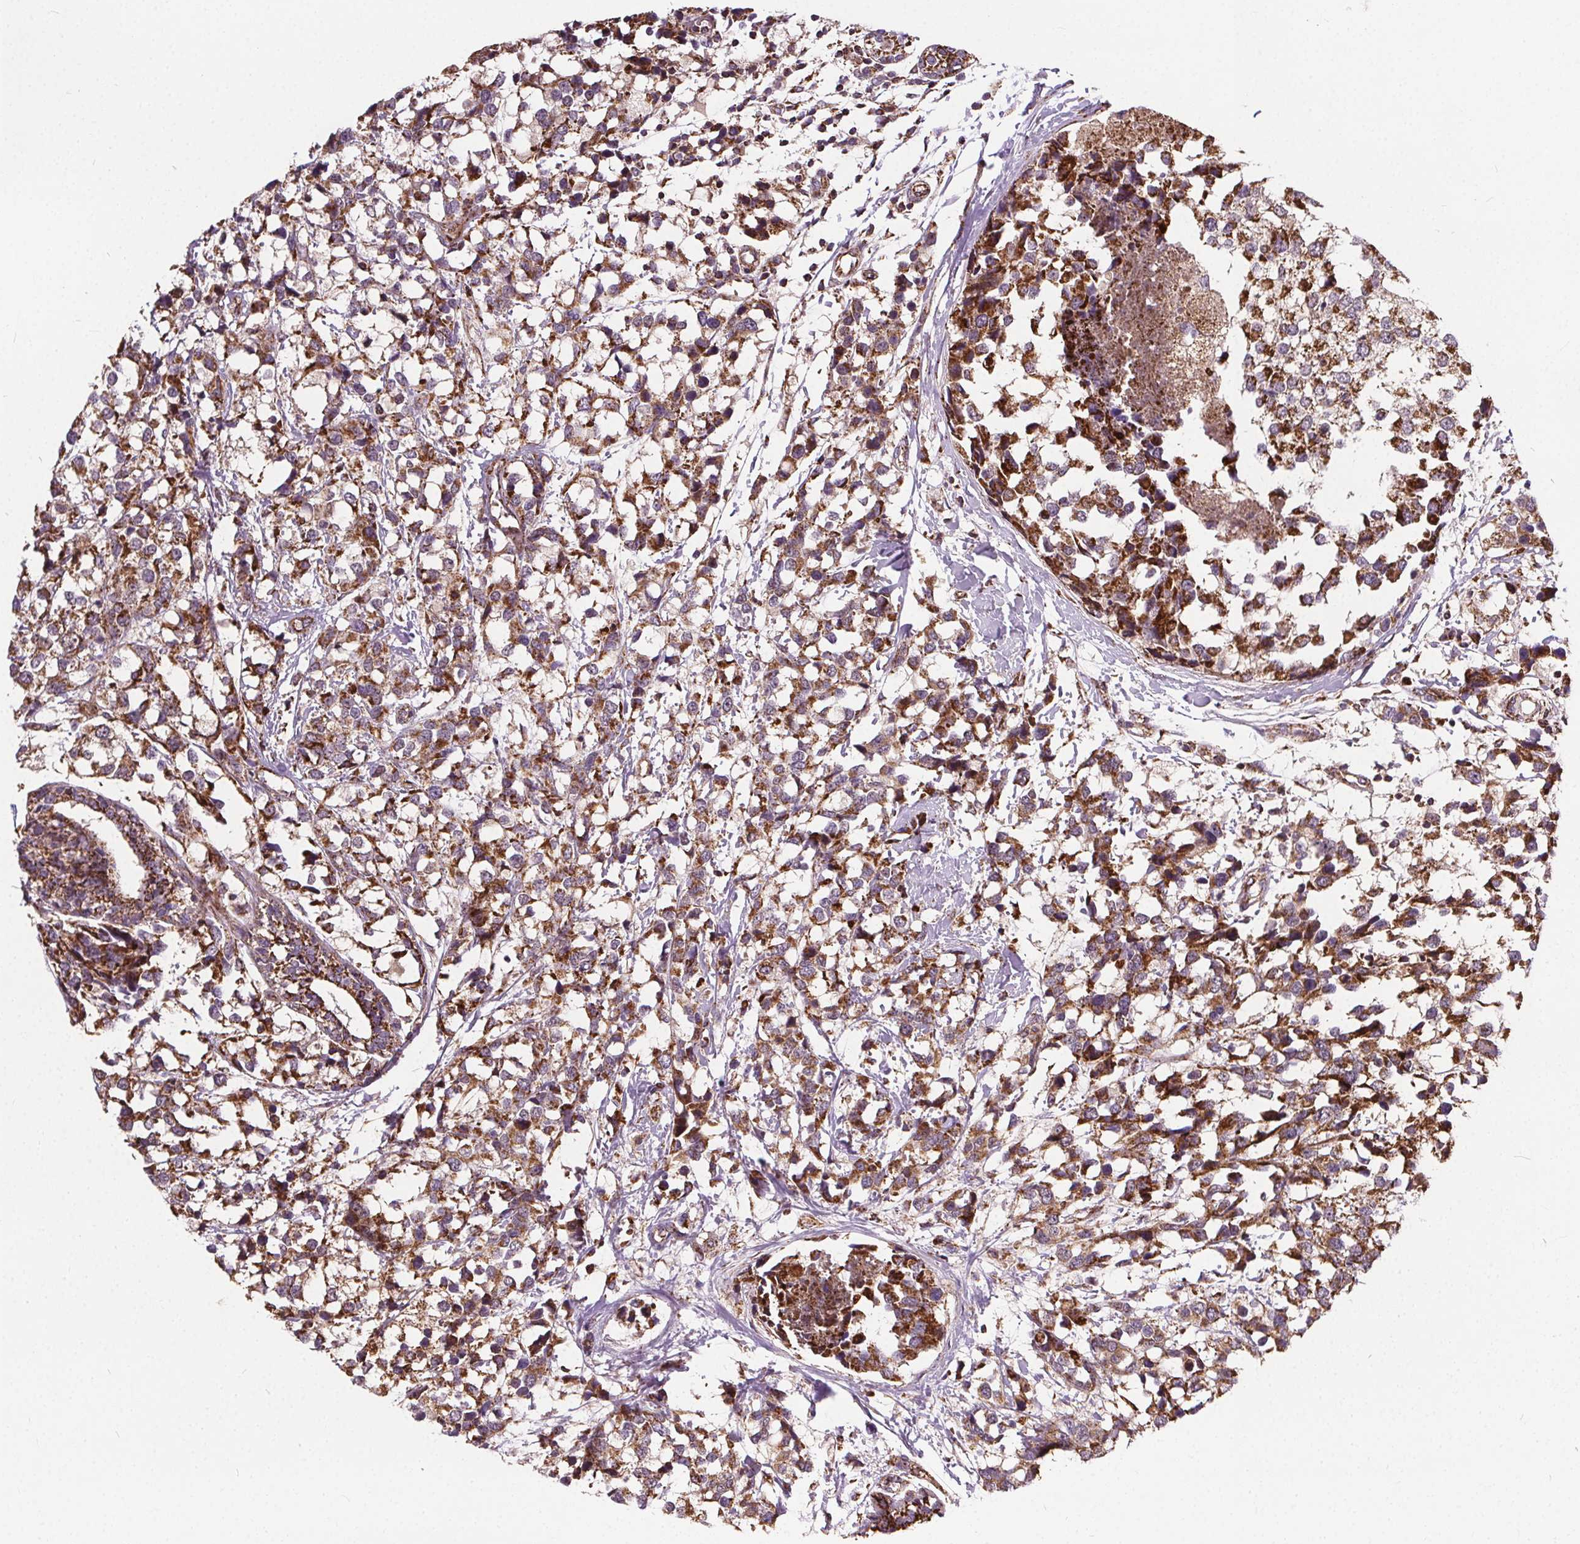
{"staining": {"intensity": "strong", "quantity": ">75%", "location": "cytoplasmic/membranous"}, "tissue": "breast cancer", "cell_type": "Tumor cells", "image_type": "cancer", "snomed": [{"axis": "morphology", "description": "Lobular carcinoma"}, {"axis": "topography", "description": "Breast"}], "caption": "The image shows a brown stain indicating the presence of a protein in the cytoplasmic/membranous of tumor cells in lobular carcinoma (breast). The protein is stained brown, and the nuclei are stained in blue (DAB (3,3'-diaminobenzidine) IHC with brightfield microscopy, high magnification).", "gene": "GOLT1B", "patient": {"sex": "female", "age": 59}}